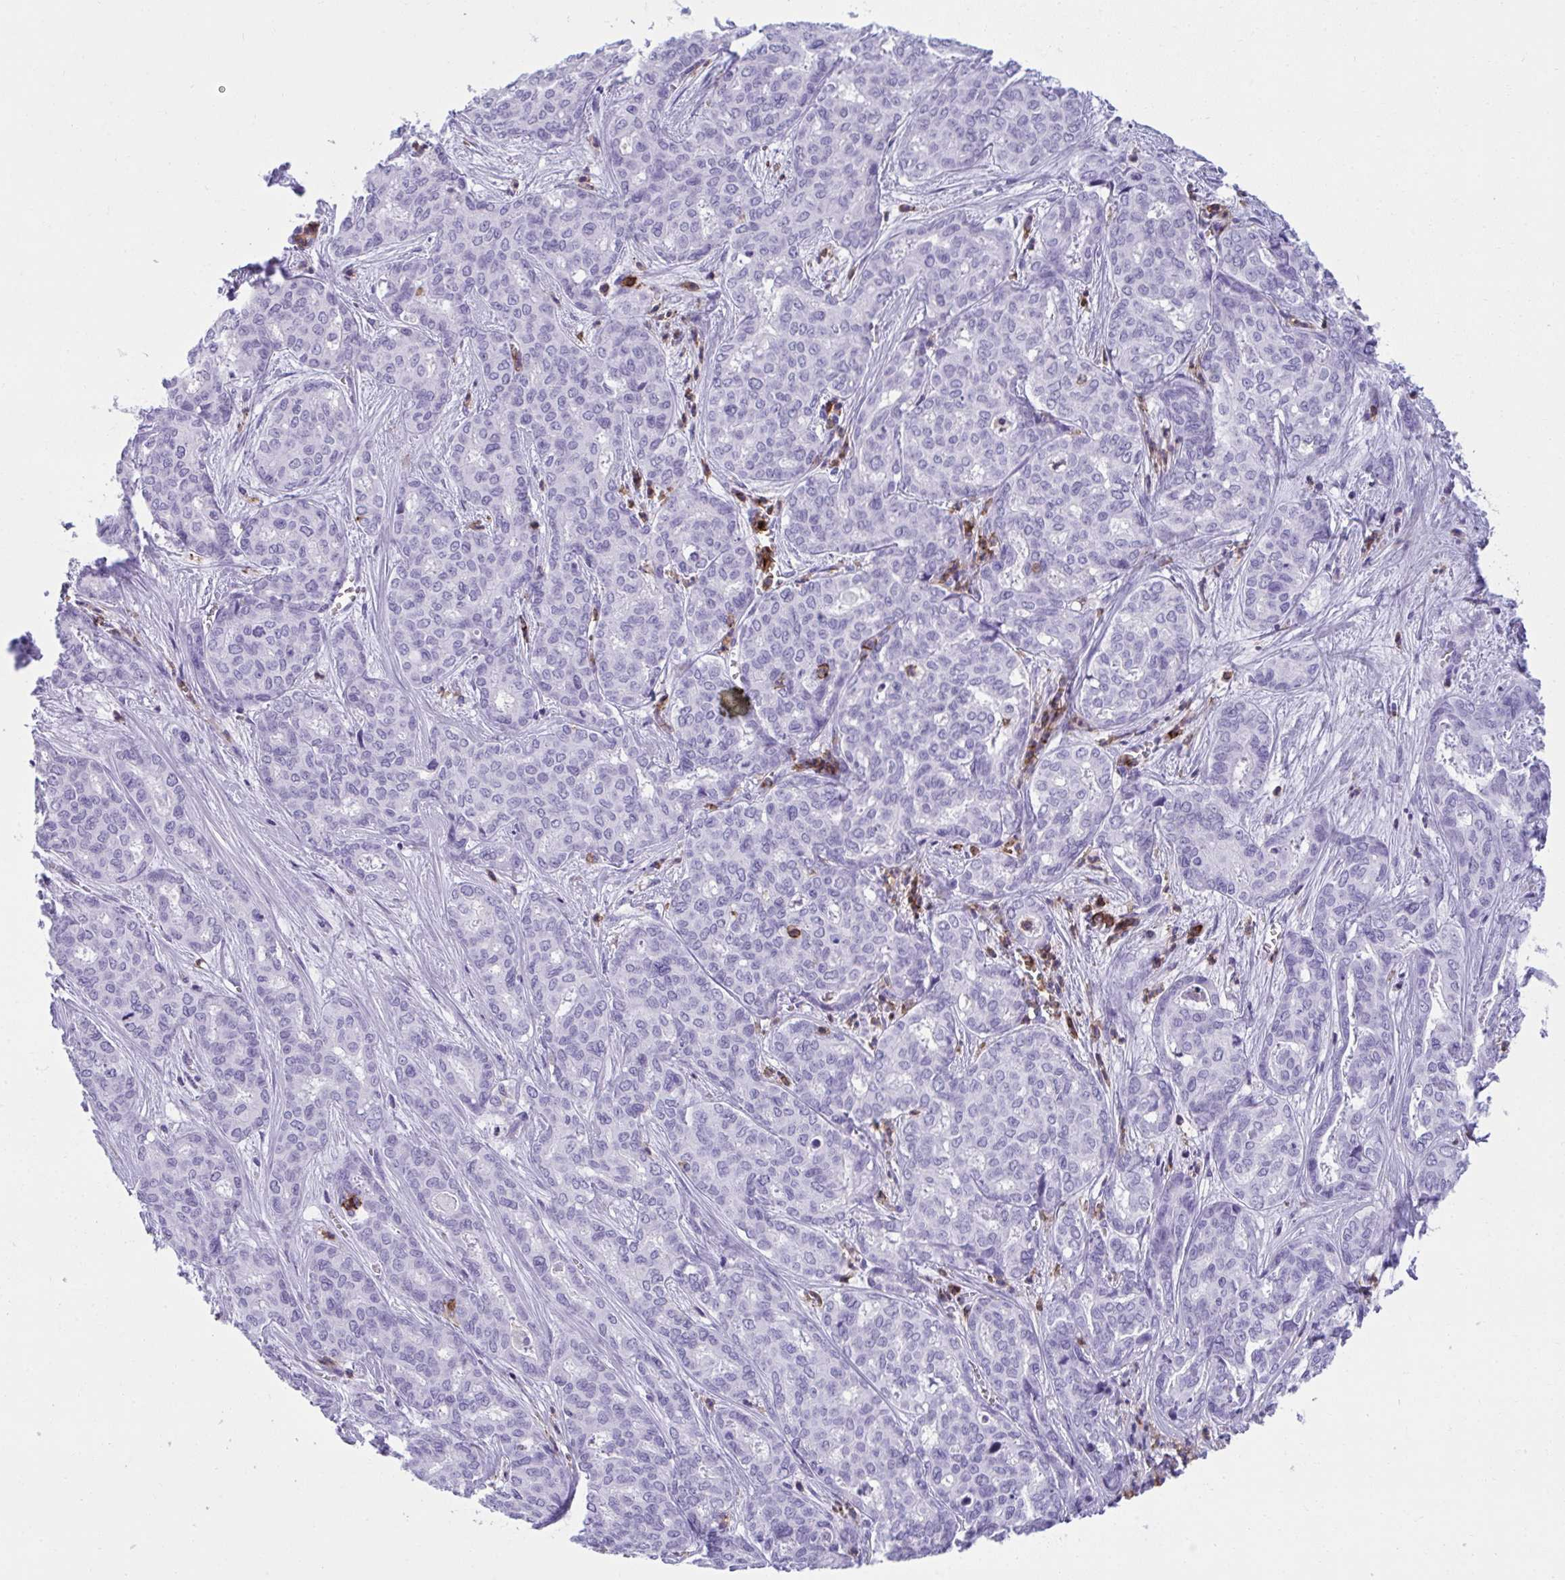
{"staining": {"intensity": "negative", "quantity": "none", "location": "none"}, "tissue": "liver cancer", "cell_type": "Tumor cells", "image_type": "cancer", "snomed": [{"axis": "morphology", "description": "Cholangiocarcinoma"}, {"axis": "topography", "description": "Liver"}], "caption": "Tumor cells show no significant protein positivity in cholangiocarcinoma (liver).", "gene": "SPN", "patient": {"sex": "female", "age": 64}}